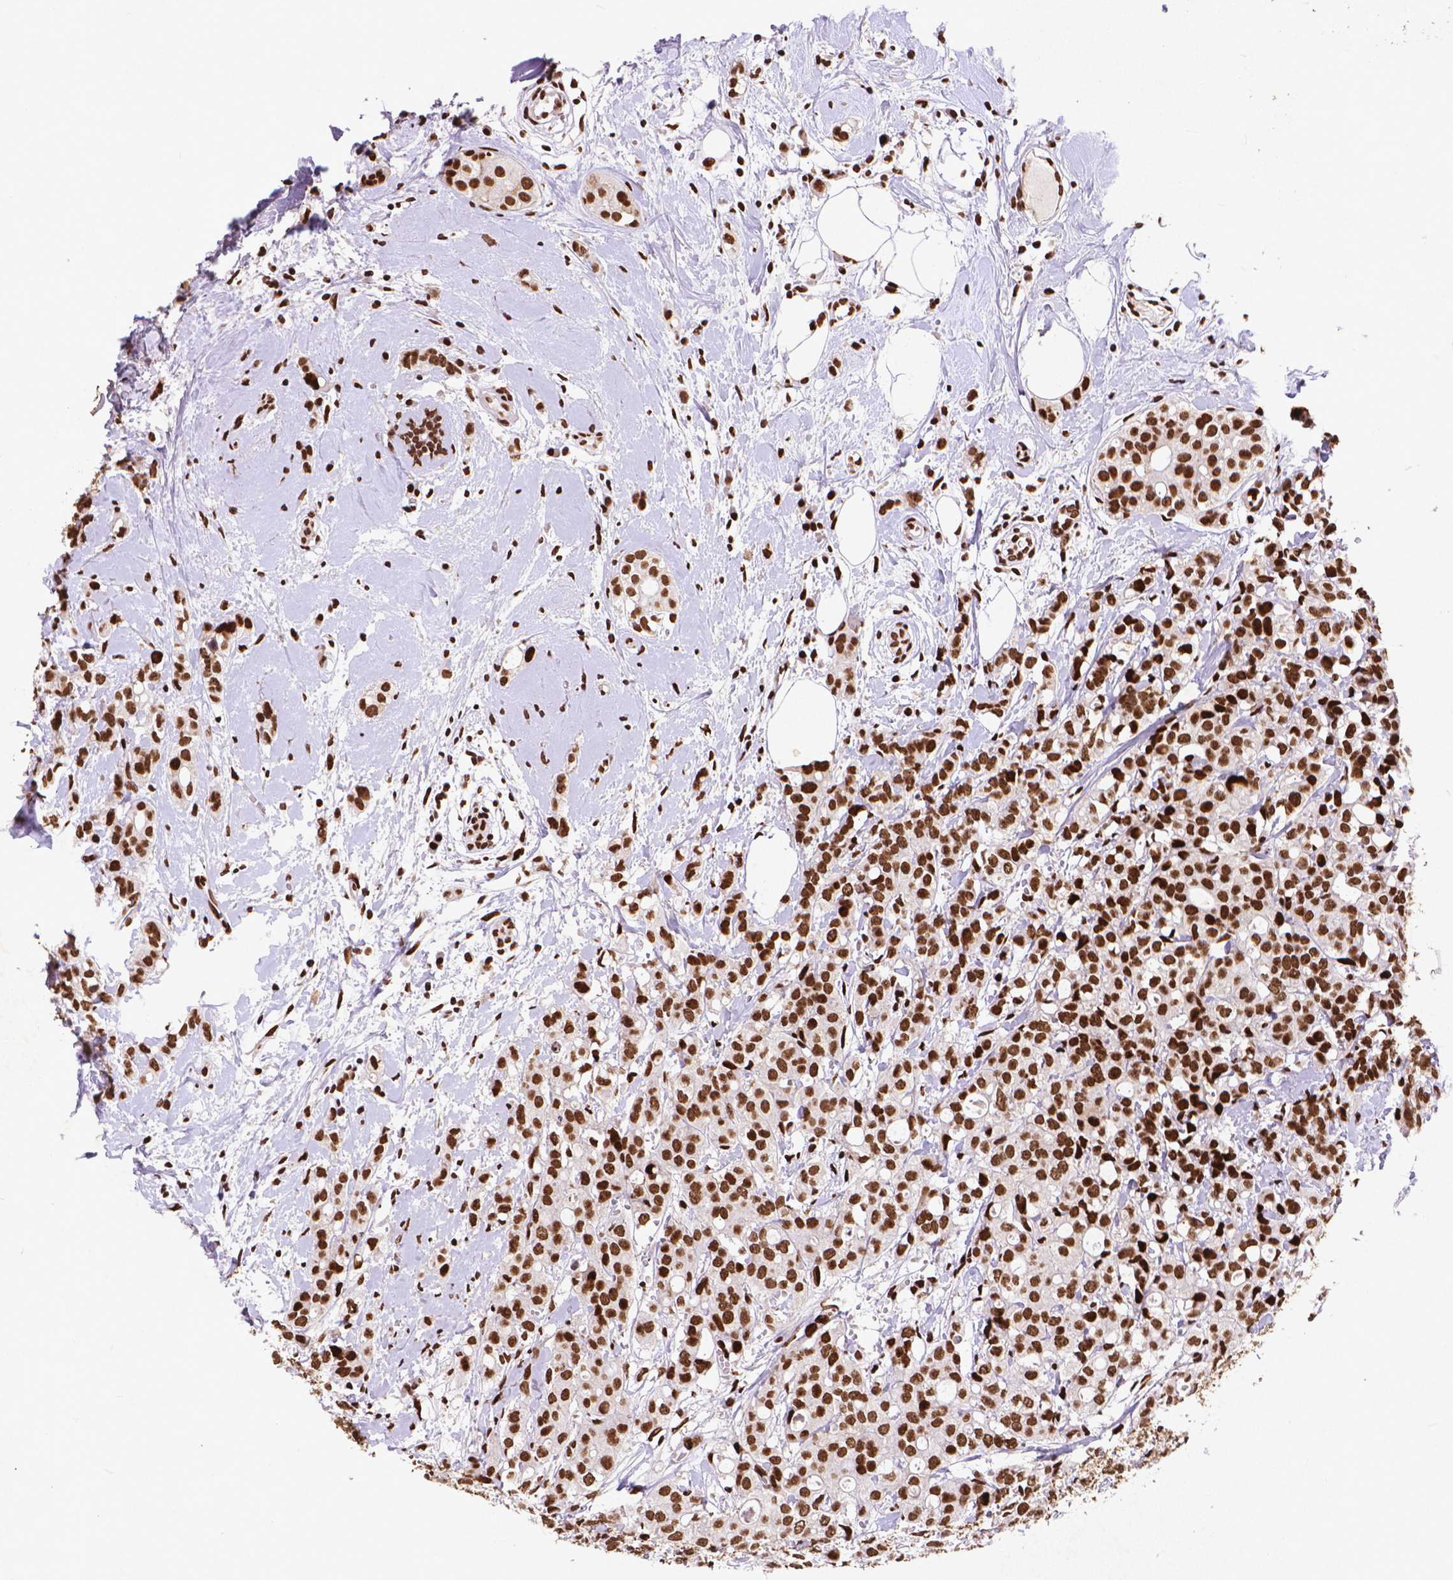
{"staining": {"intensity": "strong", "quantity": ">75%", "location": "nuclear"}, "tissue": "breast cancer", "cell_type": "Tumor cells", "image_type": "cancer", "snomed": [{"axis": "morphology", "description": "Duct carcinoma"}, {"axis": "topography", "description": "Breast"}], "caption": "IHC micrograph of neoplastic tissue: breast cancer (invasive ductal carcinoma) stained using immunohistochemistry demonstrates high levels of strong protein expression localized specifically in the nuclear of tumor cells, appearing as a nuclear brown color.", "gene": "CITED2", "patient": {"sex": "female", "age": 40}}